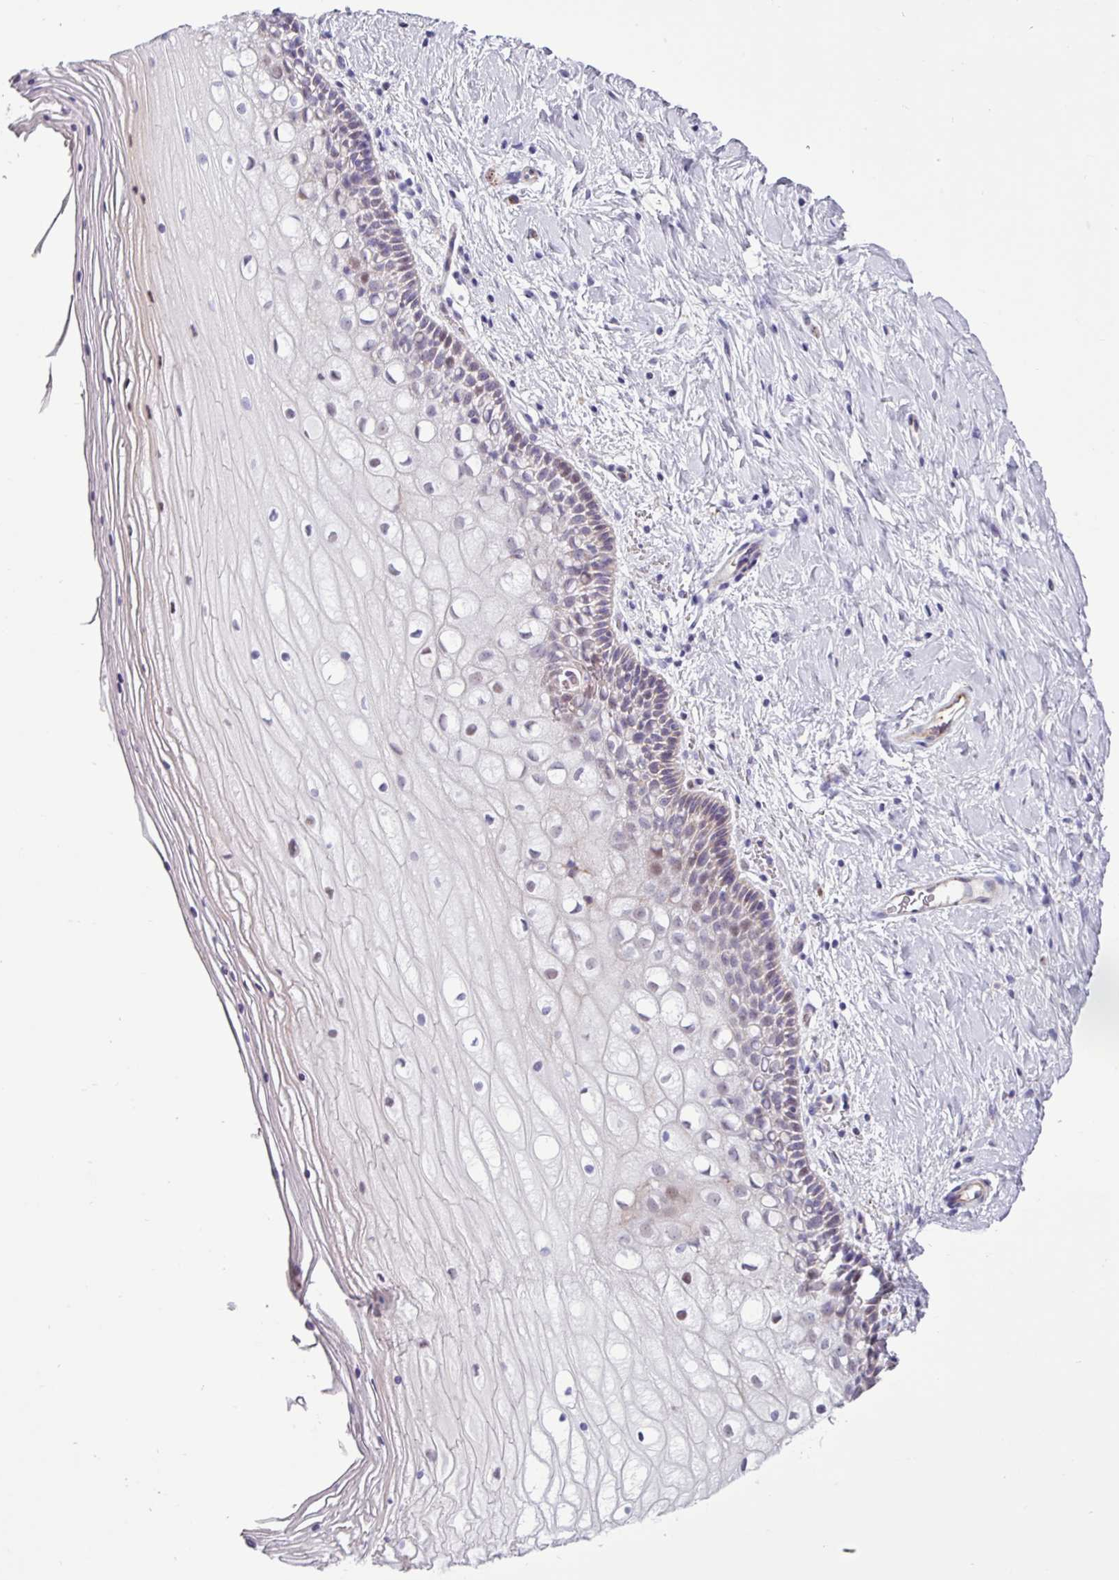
{"staining": {"intensity": "negative", "quantity": "none", "location": "none"}, "tissue": "cervix", "cell_type": "Glandular cells", "image_type": "normal", "snomed": [{"axis": "morphology", "description": "Normal tissue, NOS"}, {"axis": "topography", "description": "Cervix"}], "caption": "Human cervix stained for a protein using immunohistochemistry (IHC) displays no staining in glandular cells.", "gene": "AMIGO2", "patient": {"sex": "female", "age": 36}}